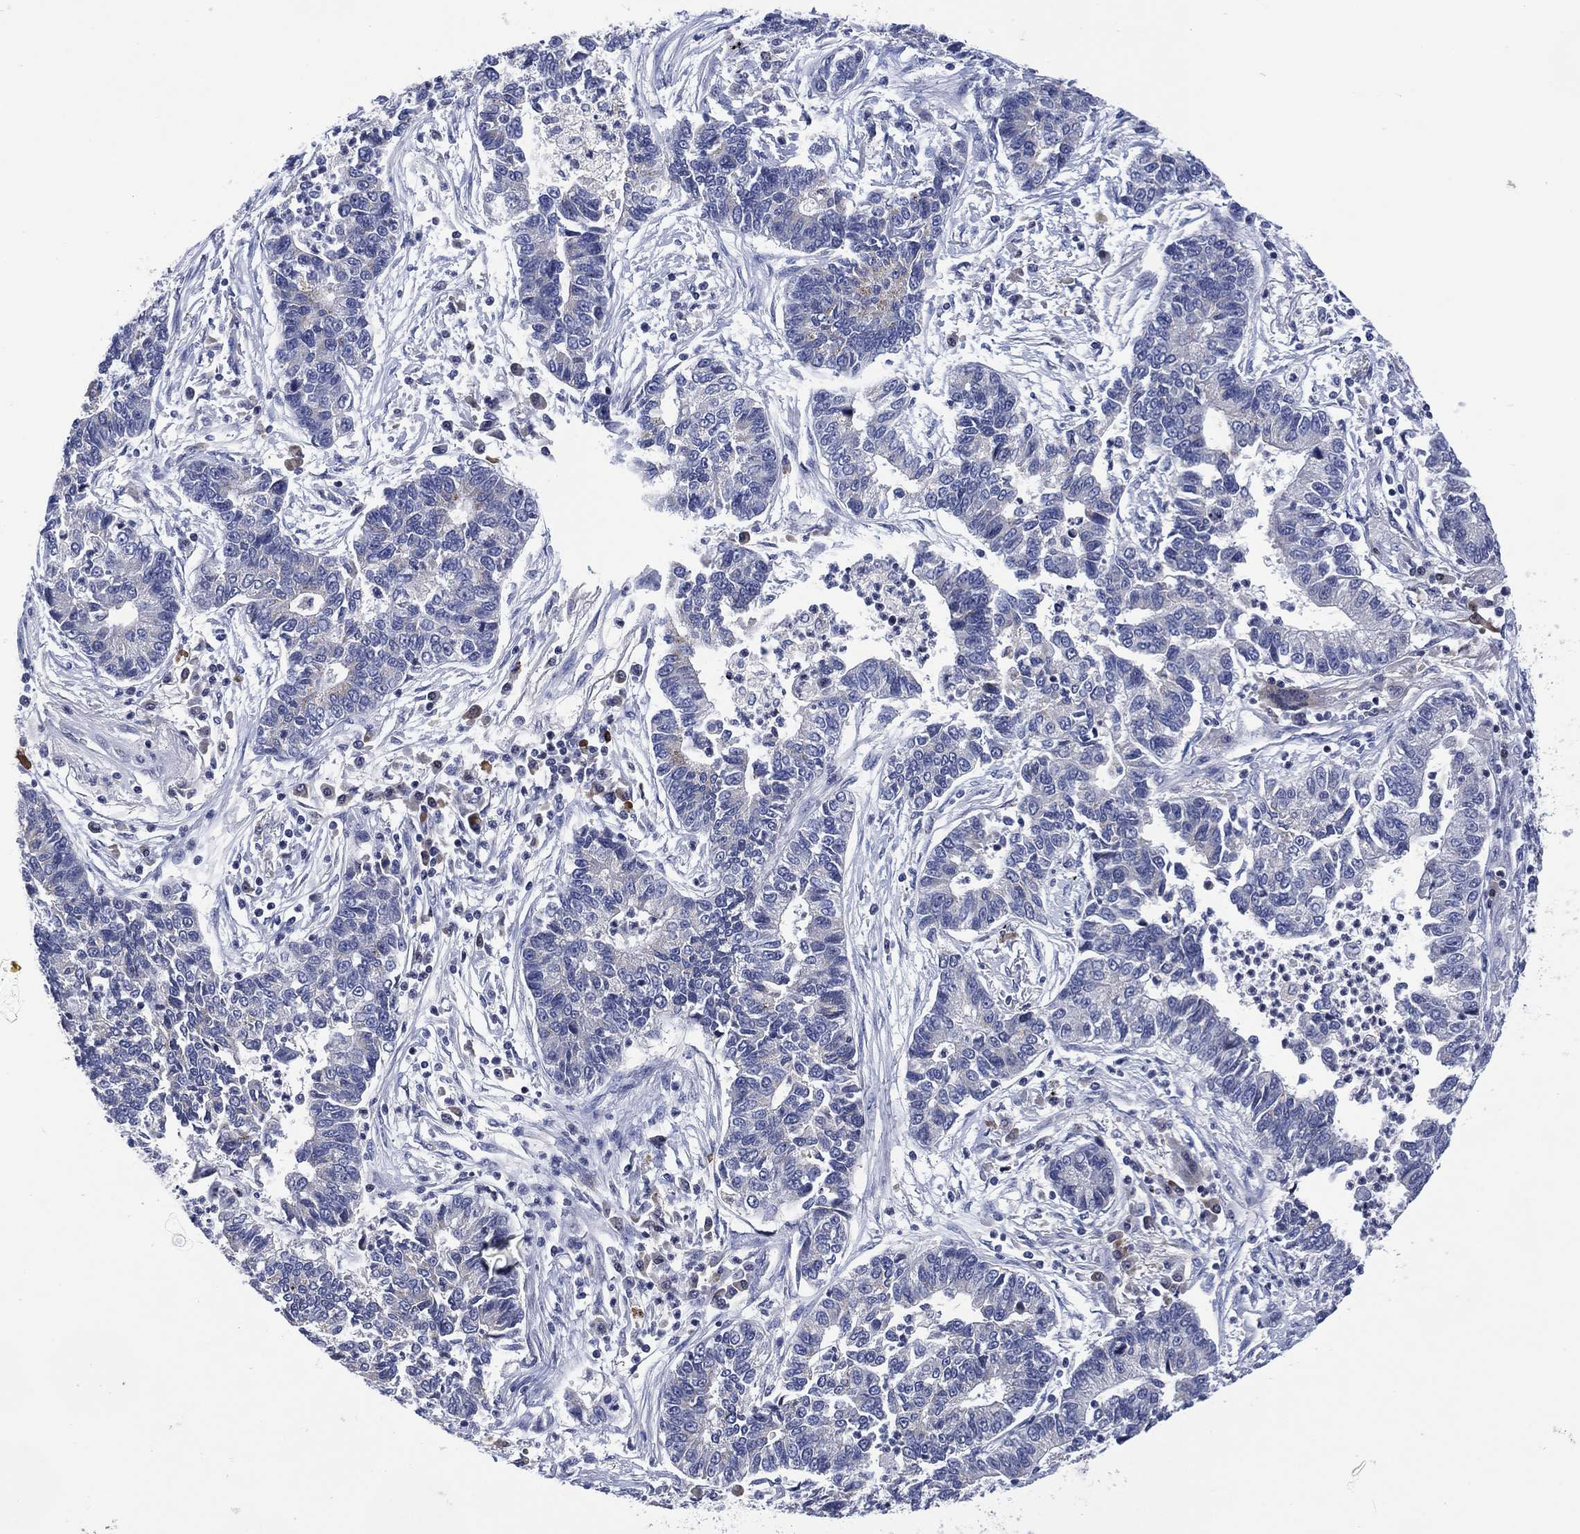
{"staining": {"intensity": "negative", "quantity": "none", "location": "none"}, "tissue": "lung cancer", "cell_type": "Tumor cells", "image_type": "cancer", "snomed": [{"axis": "morphology", "description": "Adenocarcinoma, NOS"}, {"axis": "topography", "description": "Lung"}], "caption": "Immunohistochemistry (IHC) image of neoplastic tissue: lung cancer stained with DAB (3,3'-diaminobenzidine) displays no significant protein positivity in tumor cells.", "gene": "USP26", "patient": {"sex": "female", "age": 57}}